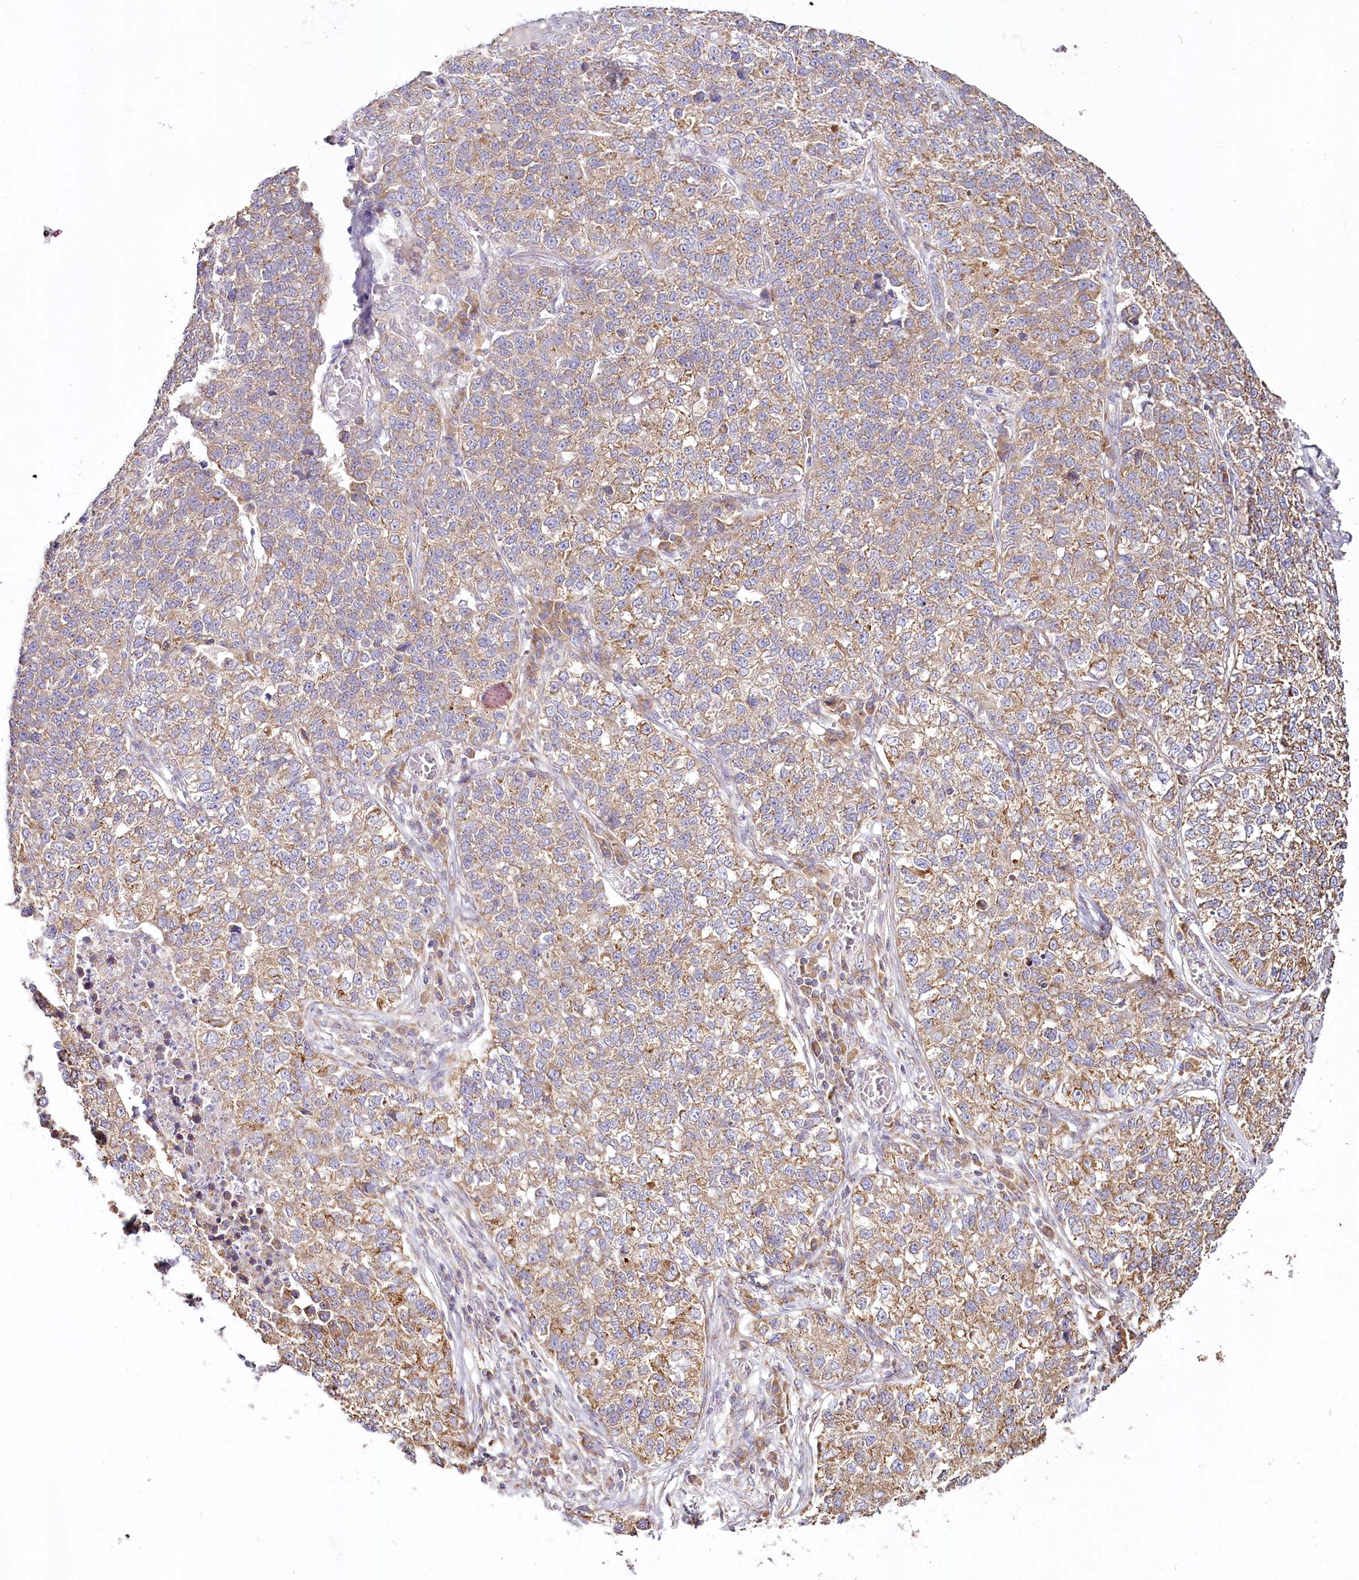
{"staining": {"intensity": "moderate", "quantity": ">75%", "location": "cytoplasmic/membranous"}, "tissue": "lung cancer", "cell_type": "Tumor cells", "image_type": "cancer", "snomed": [{"axis": "morphology", "description": "Adenocarcinoma, NOS"}, {"axis": "topography", "description": "Lung"}], "caption": "Immunohistochemistry (IHC) (DAB (3,3'-diaminobenzidine)) staining of lung cancer (adenocarcinoma) exhibits moderate cytoplasmic/membranous protein expression in approximately >75% of tumor cells. (IHC, brightfield microscopy, high magnification).", "gene": "ACOX2", "patient": {"sex": "male", "age": 49}}